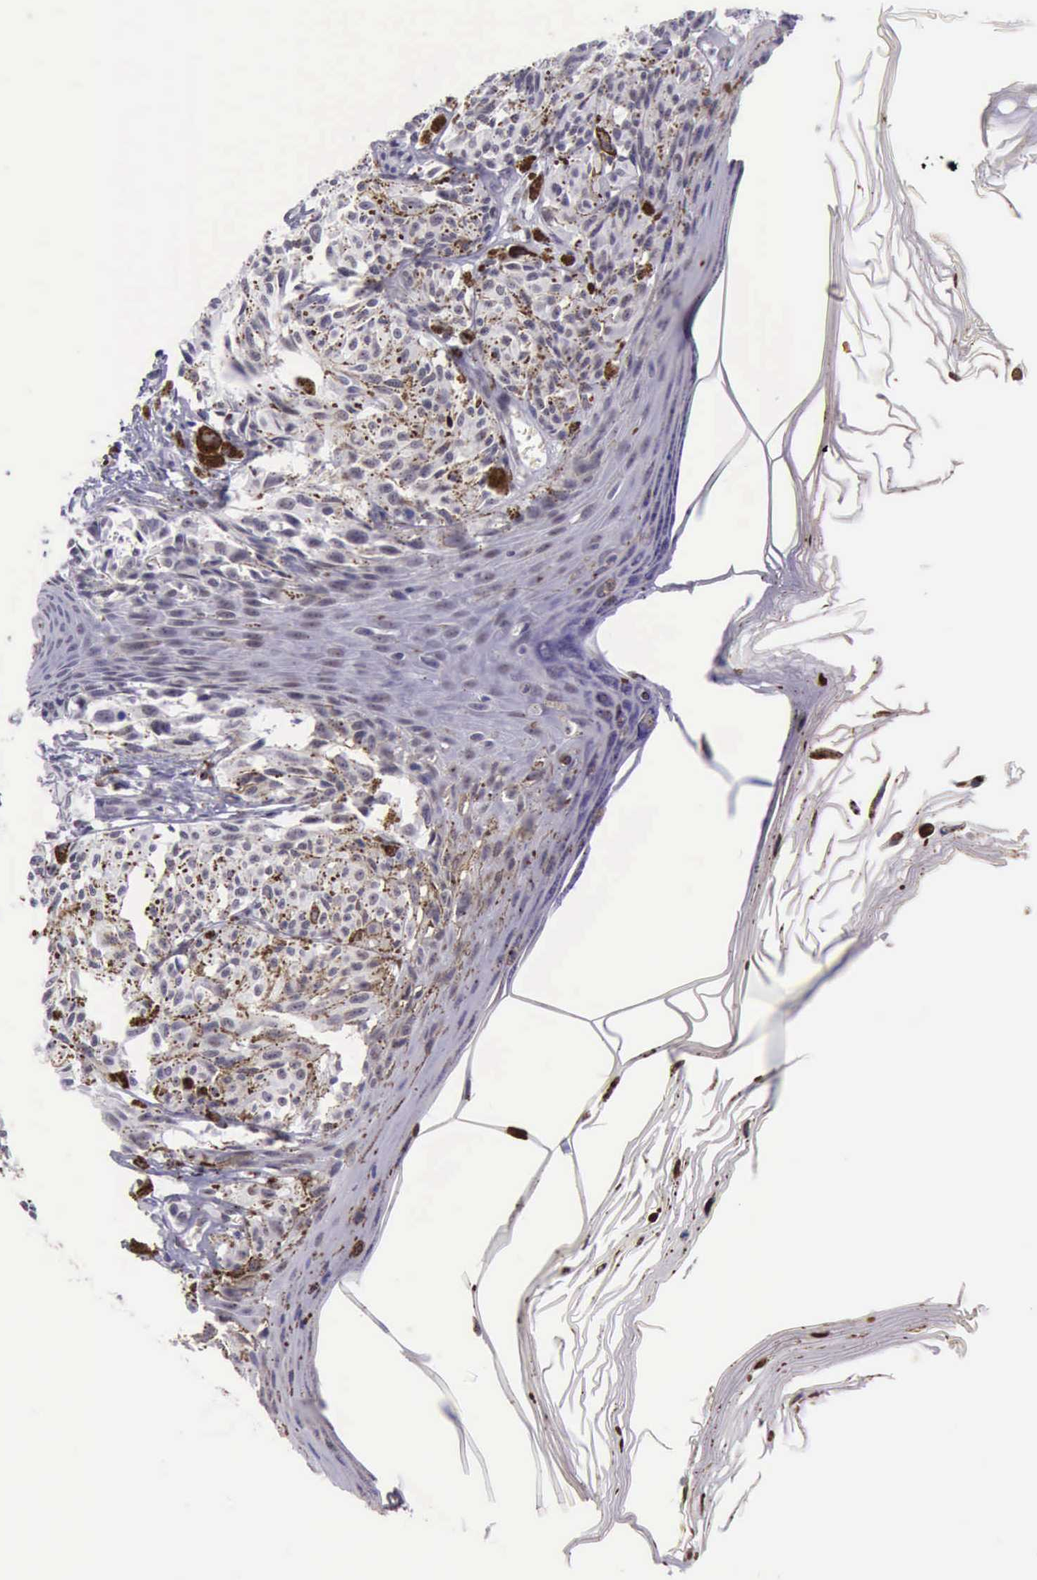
{"staining": {"intensity": "negative", "quantity": "none", "location": "none"}, "tissue": "melanoma", "cell_type": "Tumor cells", "image_type": "cancer", "snomed": [{"axis": "morphology", "description": "Malignant melanoma, NOS"}, {"axis": "topography", "description": "Skin"}], "caption": "An IHC photomicrograph of malignant melanoma is shown. There is no staining in tumor cells of malignant melanoma.", "gene": "EP300", "patient": {"sex": "female", "age": 72}}